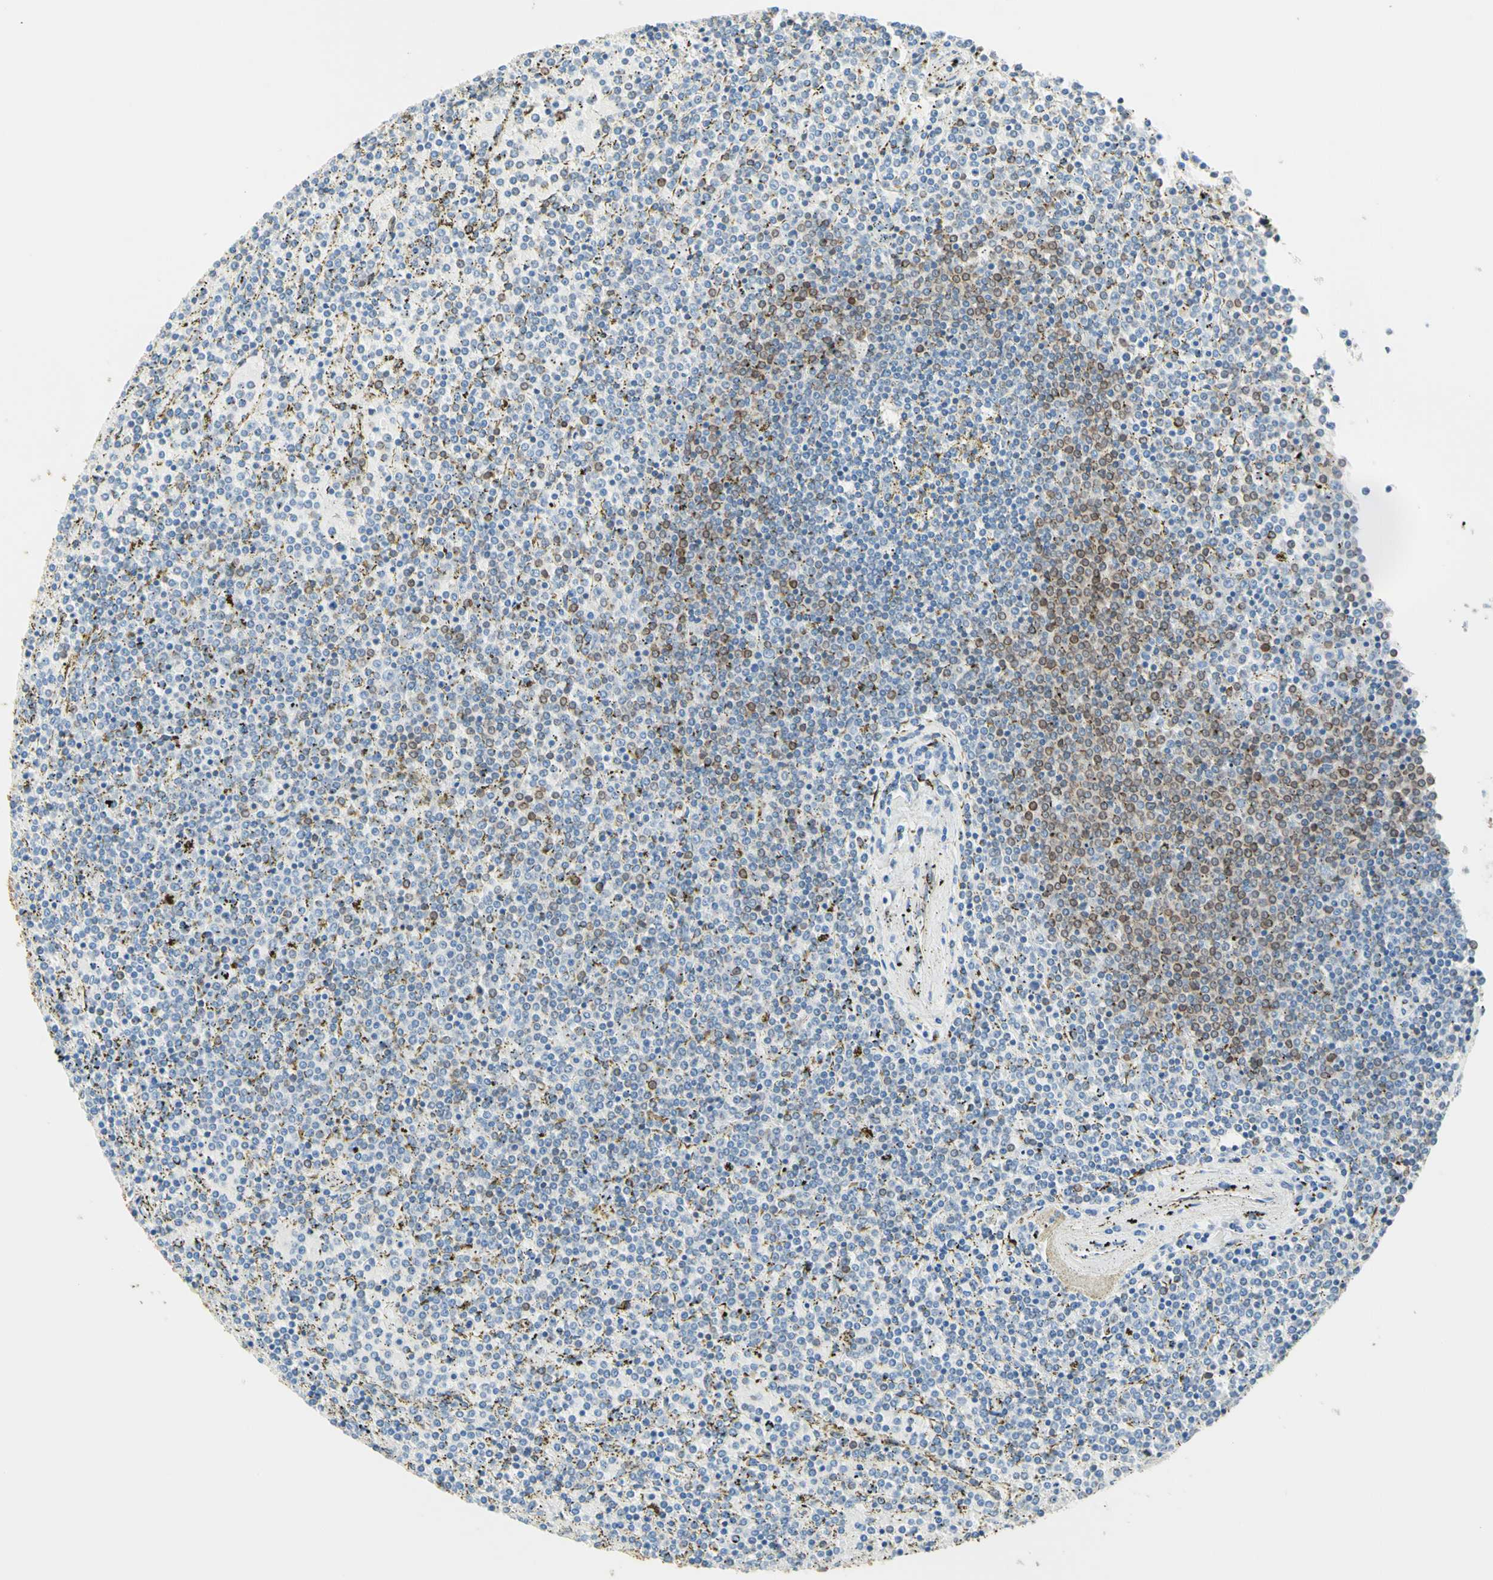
{"staining": {"intensity": "negative", "quantity": "none", "location": "none"}, "tissue": "lymphoma", "cell_type": "Tumor cells", "image_type": "cancer", "snomed": [{"axis": "morphology", "description": "Malignant lymphoma, non-Hodgkin's type, Low grade"}, {"axis": "topography", "description": "Spleen"}], "caption": "An immunohistochemistry (IHC) histopathology image of malignant lymphoma, non-Hodgkin's type (low-grade) is shown. There is no staining in tumor cells of malignant lymphoma, non-Hodgkin's type (low-grade).", "gene": "TRAF2", "patient": {"sex": "female", "age": 77}}